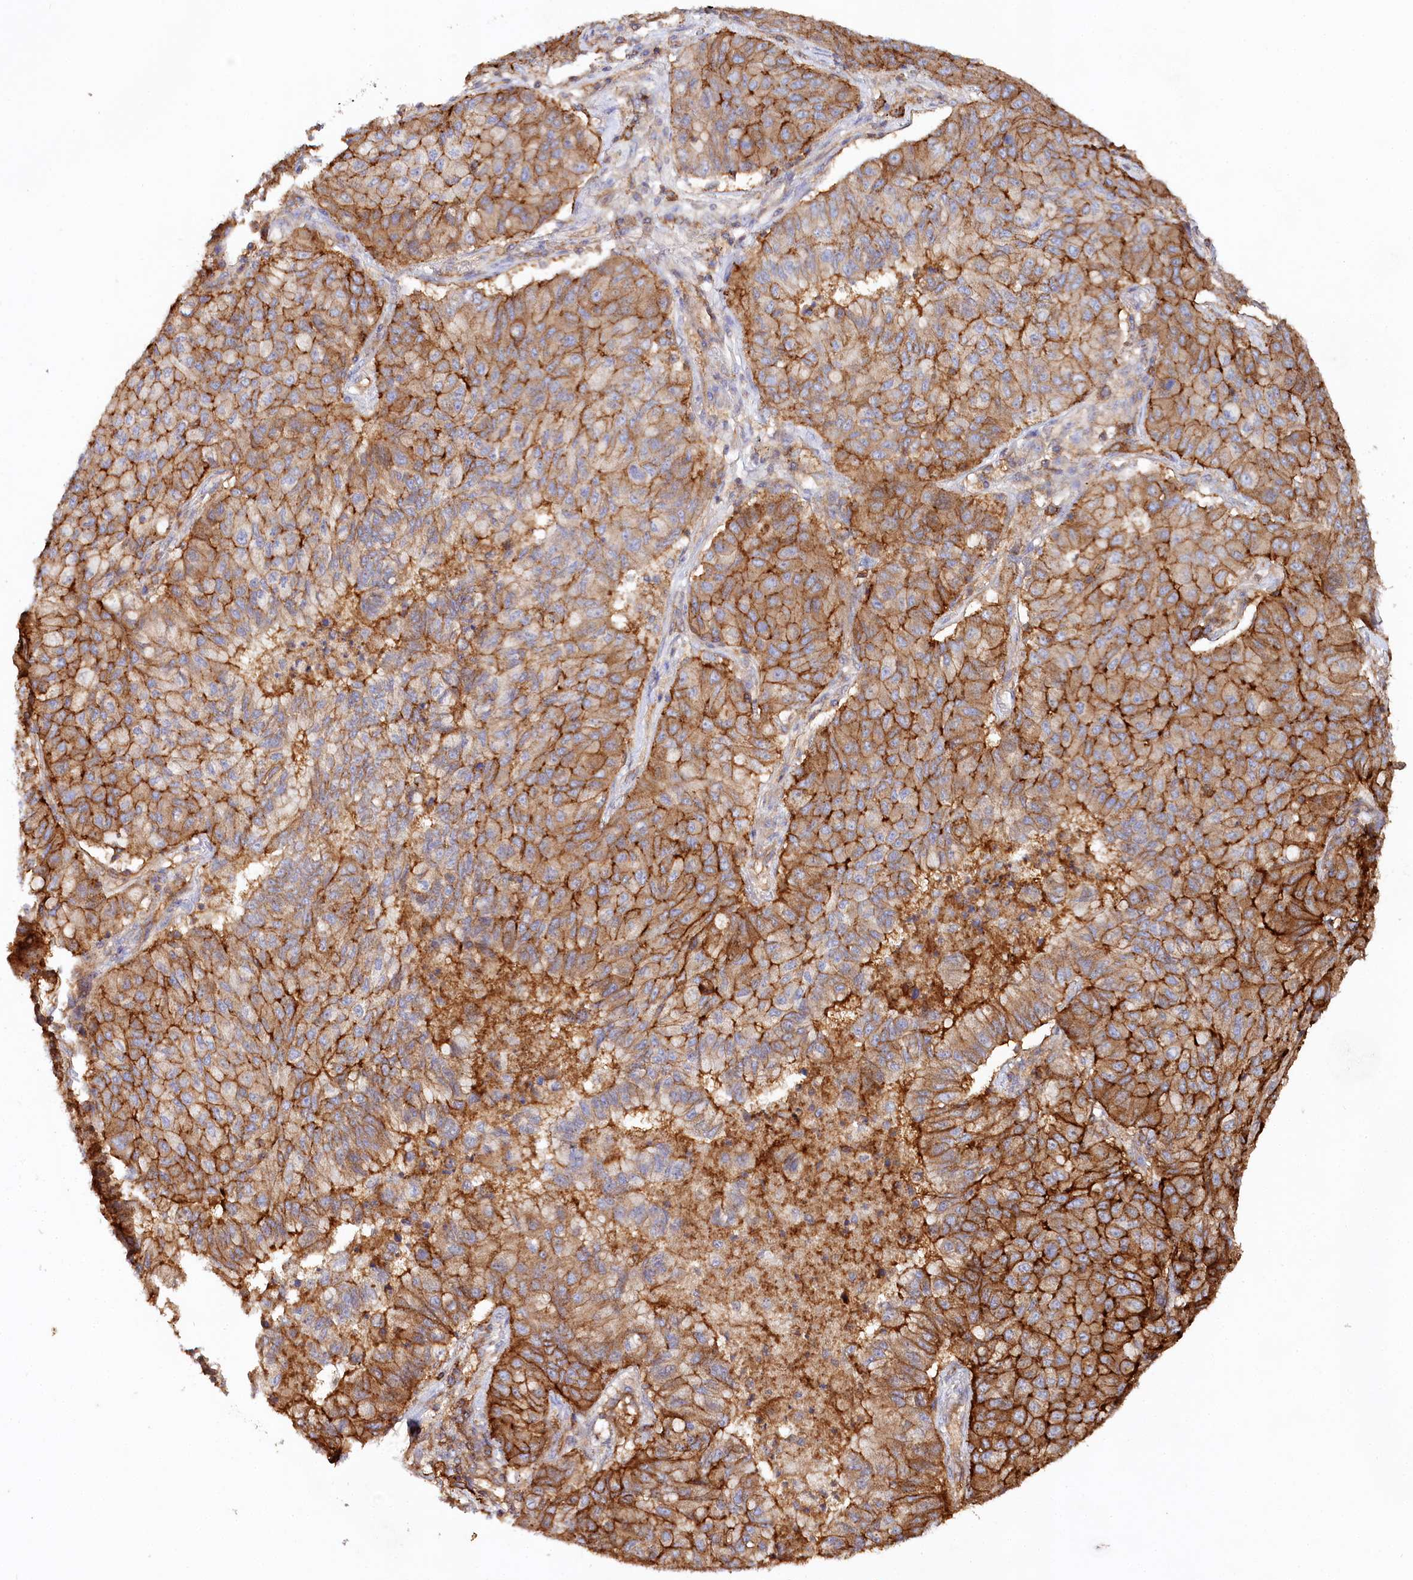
{"staining": {"intensity": "strong", "quantity": ">75%", "location": "cytoplasmic/membranous"}, "tissue": "lung cancer", "cell_type": "Tumor cells", "image_type": "cancer", "snomed": [{"axis": "morphology", "description": "Squamous cell carcinoma, NOS"}, {"axis": "topography", "description": "Lung"}], "caption": "Strong cytoplasmic/membranous expression for a protein is seen in about >75% of tumor cells of lung squamous cell carcinoma using immunohistochemistry (IHC).", "gene": "RBP5", "patient": {"sex": "male", "age": 74}}